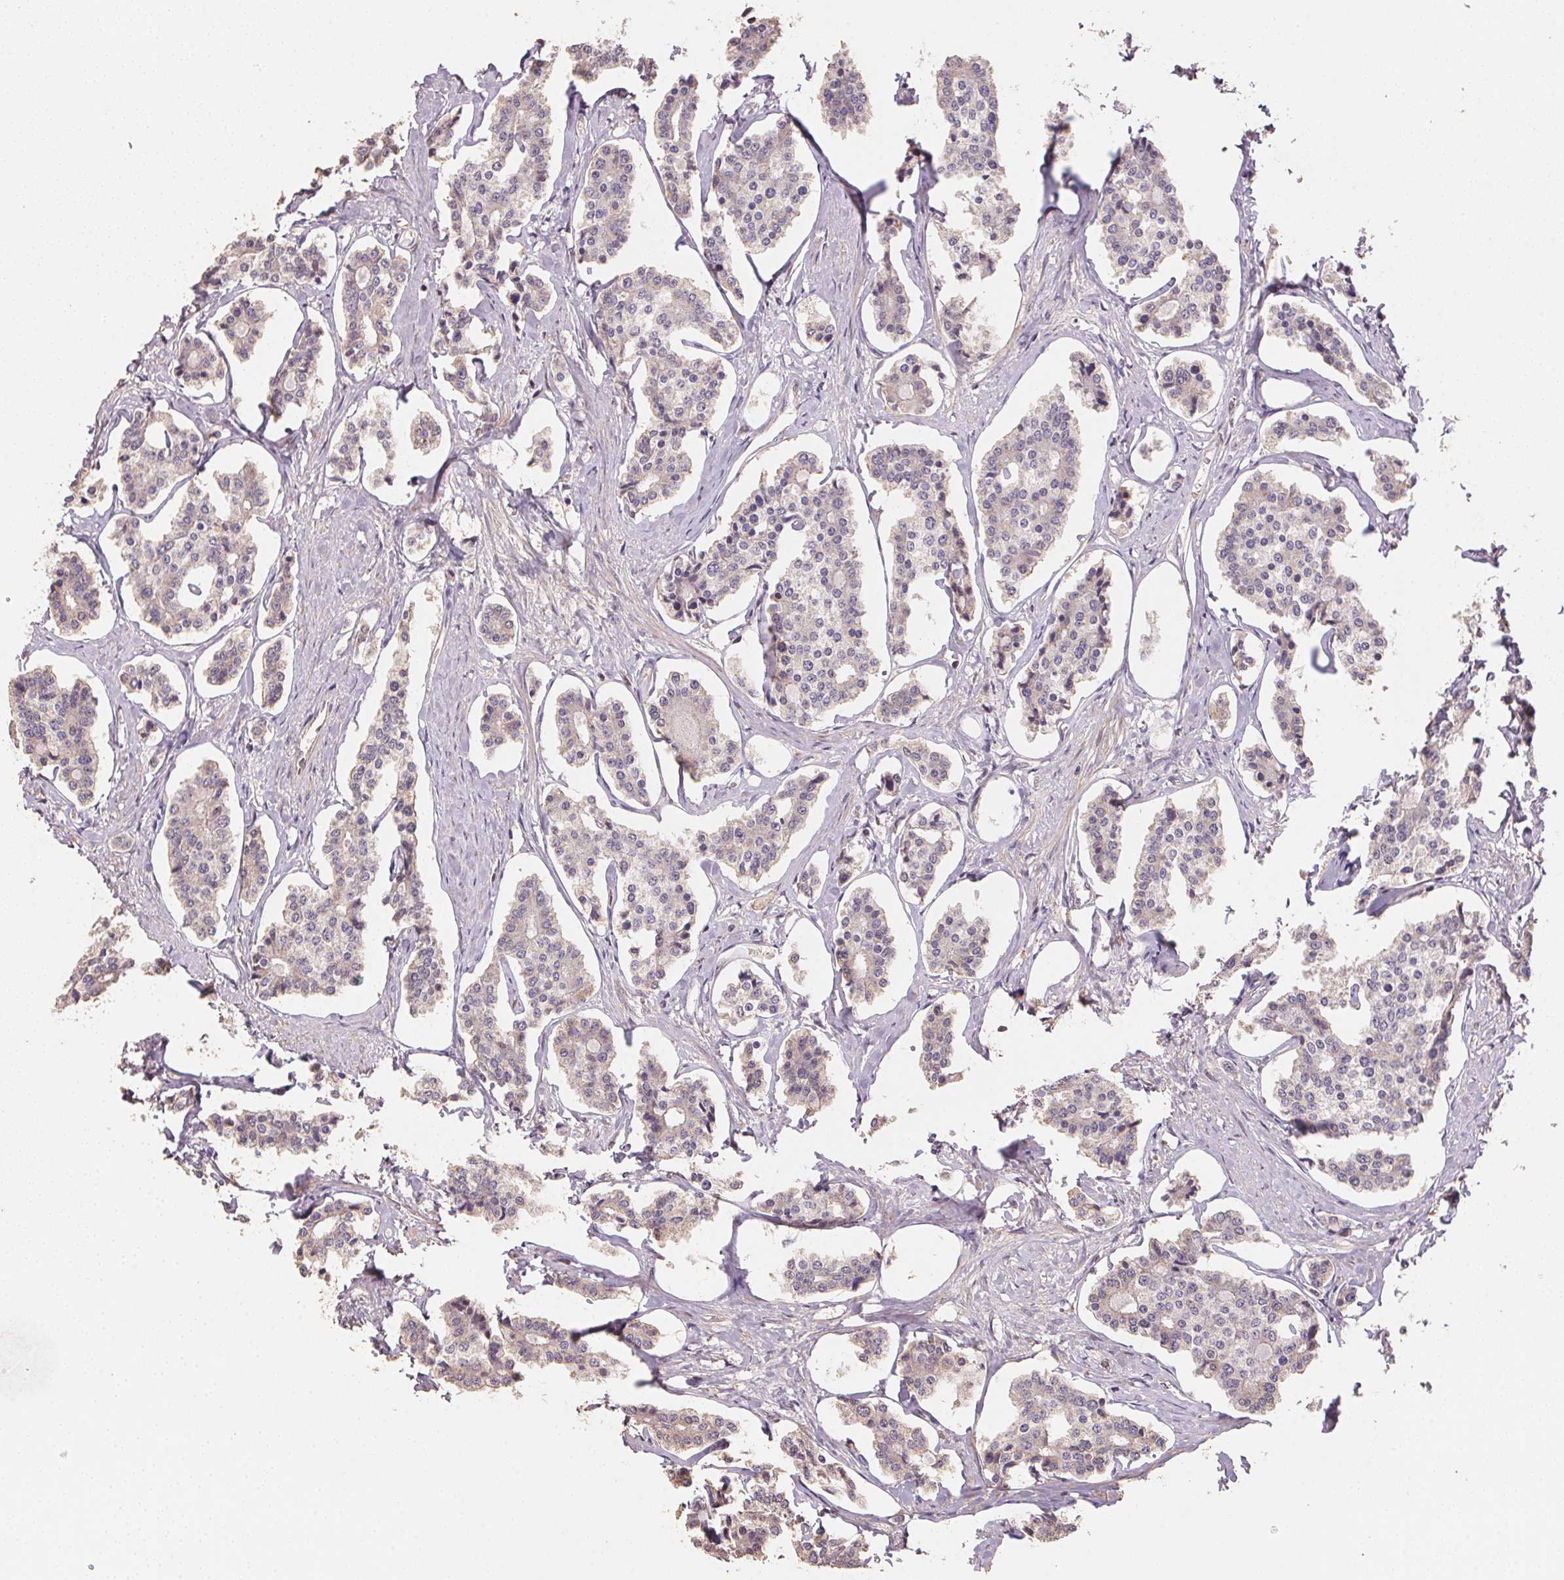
{"staining": {"intensity": "weak", "quantity": "<25%", "location": "cytoplasmic/membranous"}, "tissue": "carcinoid", "cell_type": "Tumor cells", "image_type": "cancer", "snomed": [{"axis": "morphology", "description": "Carcinoid, malignant, NOS"}, {"axis": "topography", "description": "Small intestine"}], "caption": "This is an immunohistochemistry micrograph of carcinoid. There is no expression in tumor cells.", "gene": "CENPF", "patient": {"sex": "female", "age": 65}}